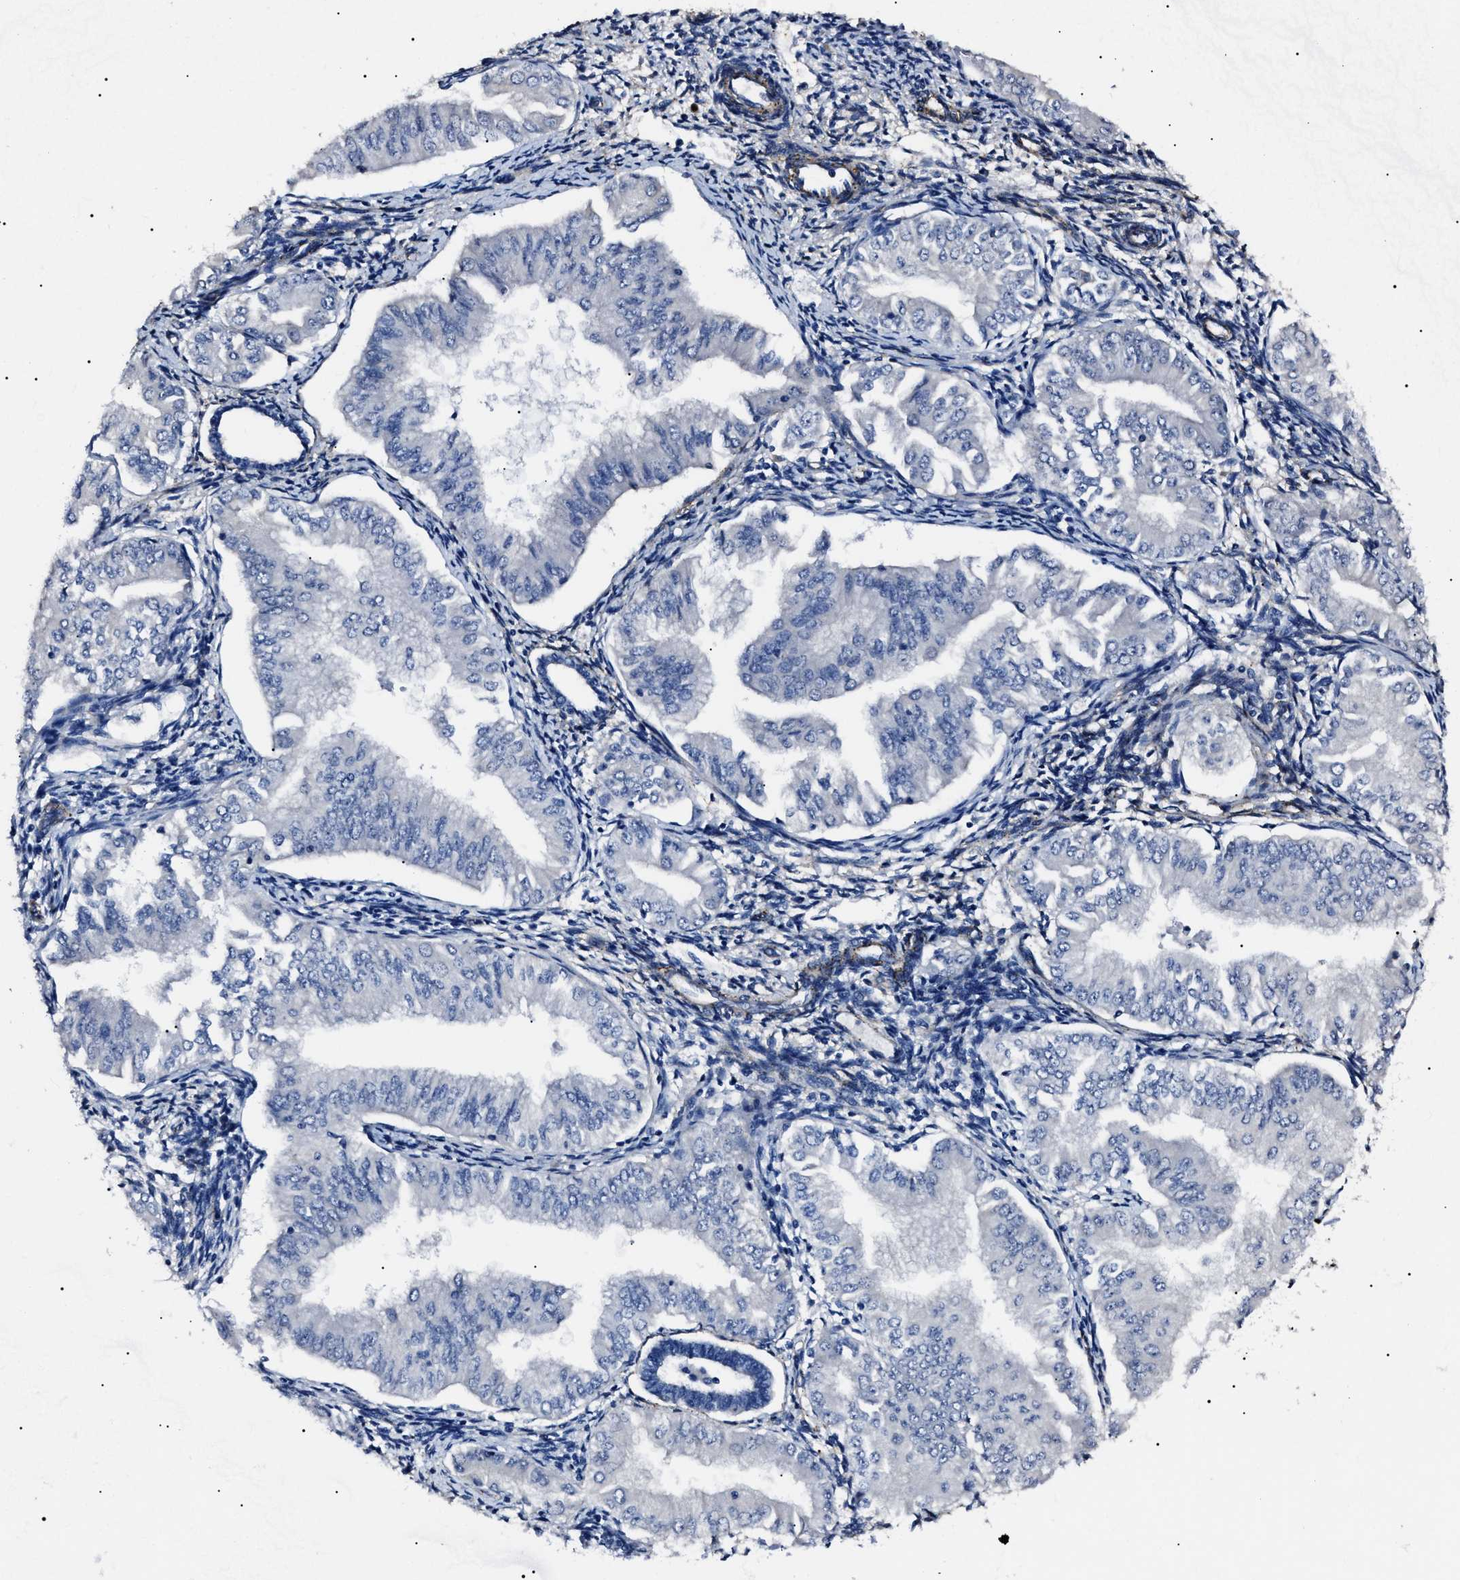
{"staining": {"intensity": "negative", "quantity": "none", "location": "none"}, "tissue": "endometrial cancer", "cell_type": "Tumor cells", "image_type": "cancer", "snomed": [{"axis": "morphology", "description": "Normal tissue, NOS"}, {"axis": "morphology", "description": "Adenocarcinoma, NOS"}, {"axis": "topography", "description": "Endometrium"}], "caption": "Immunohistochemistry (IHC) histopathology image of neoplastic tissue: endometrial cancer (adenocarcinoma) stained with DAB (3,3'-diaminobenzidine) demonstrates no significant protein positivity in tumor cells.", "gene": "KLHL42", "patient": {"sex": "female", "age": 53}}